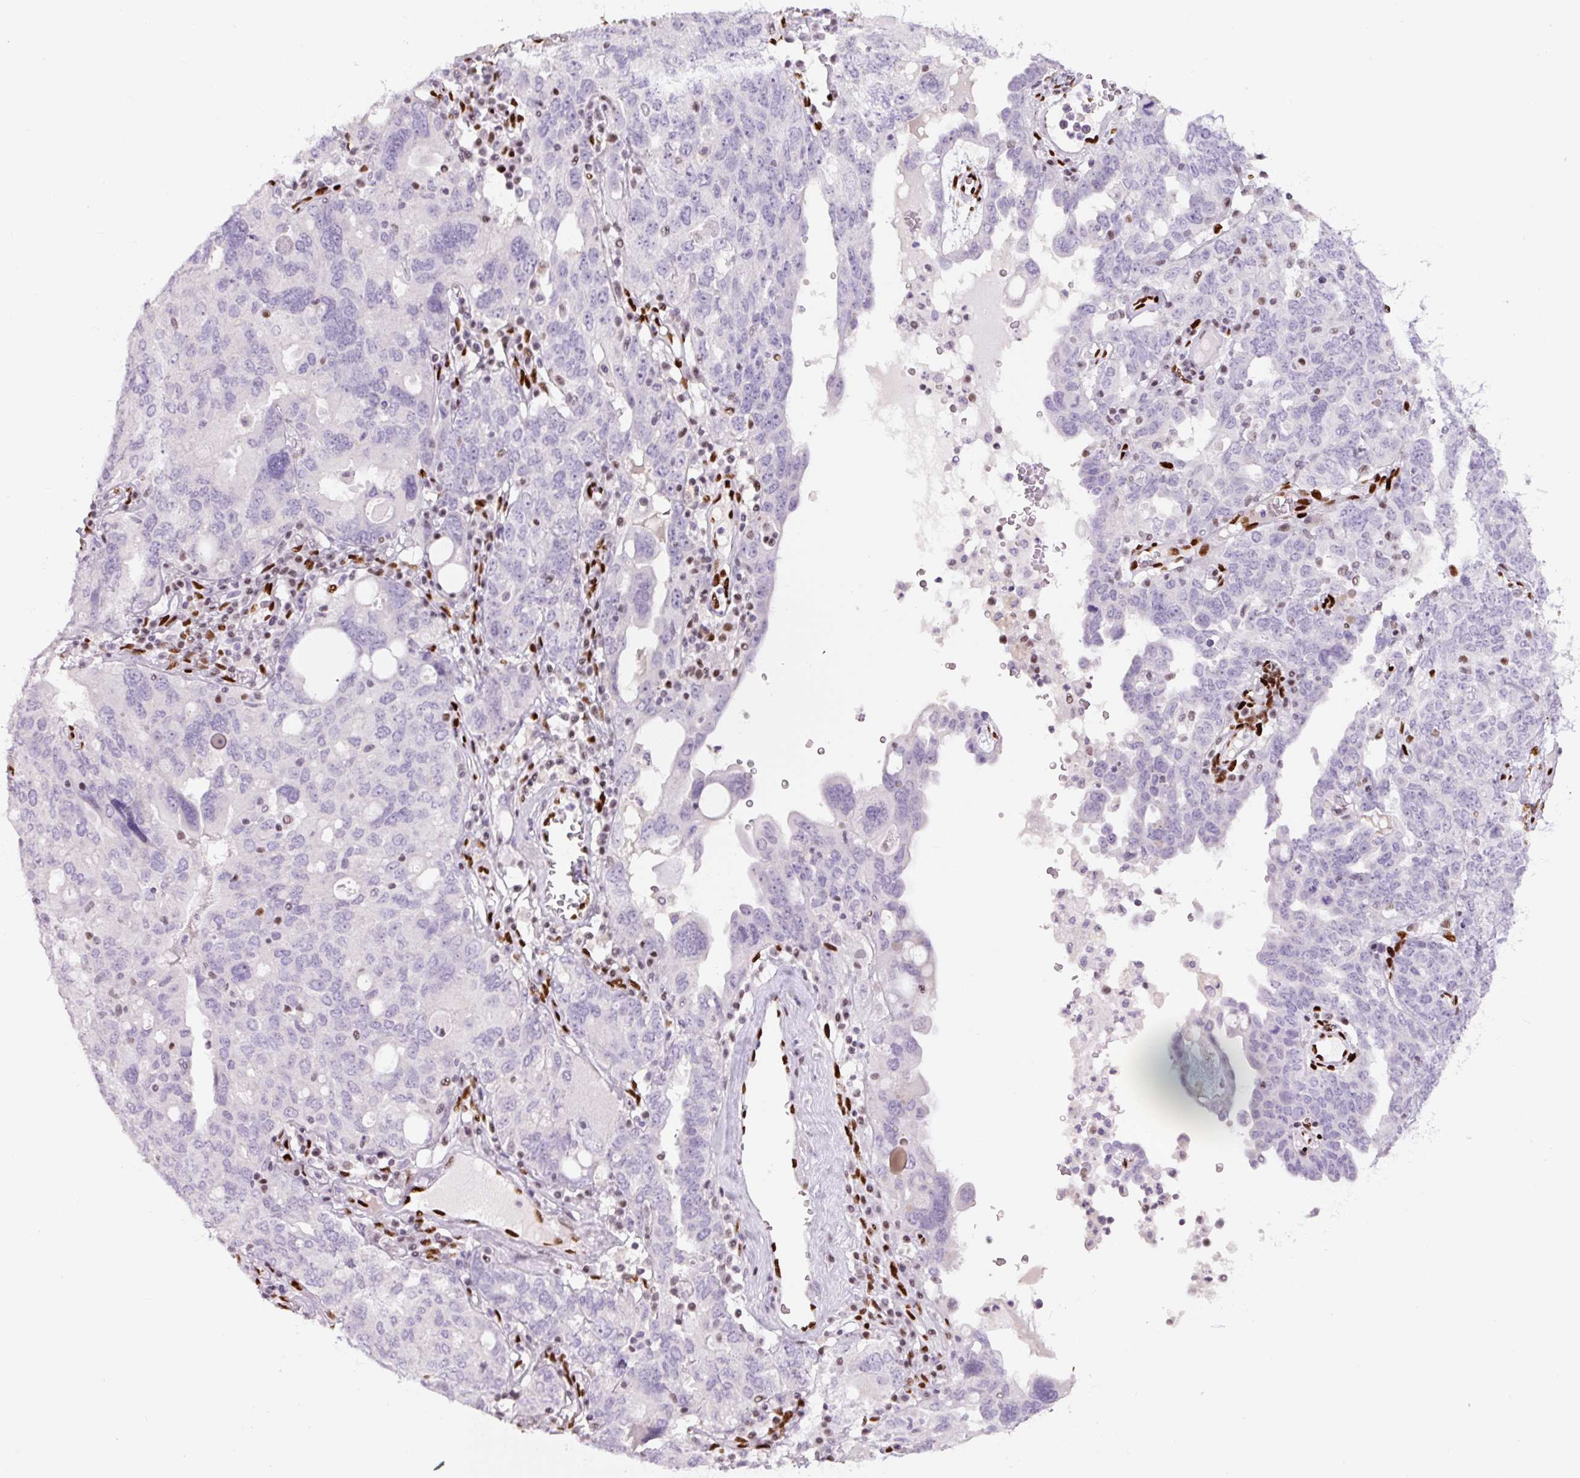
{"staining": {"intensity": "negative", "quantity": "none", "location": "none"}, "tissue": "ovarian cancer", "cell_type": "Tumor cells", "image_type": "cancer", "snomed": [{"axis": "morphology", "description": "Carcinoma, endometroid"}, {"axis": "topography", "description": "Ovary"}], "caption": "Image shows no significant protein positivity in tumor cells of ovarian endometroid carcinoma.", "gene": "ZEB1", "patient": {"sex": "female", "age": 62}}